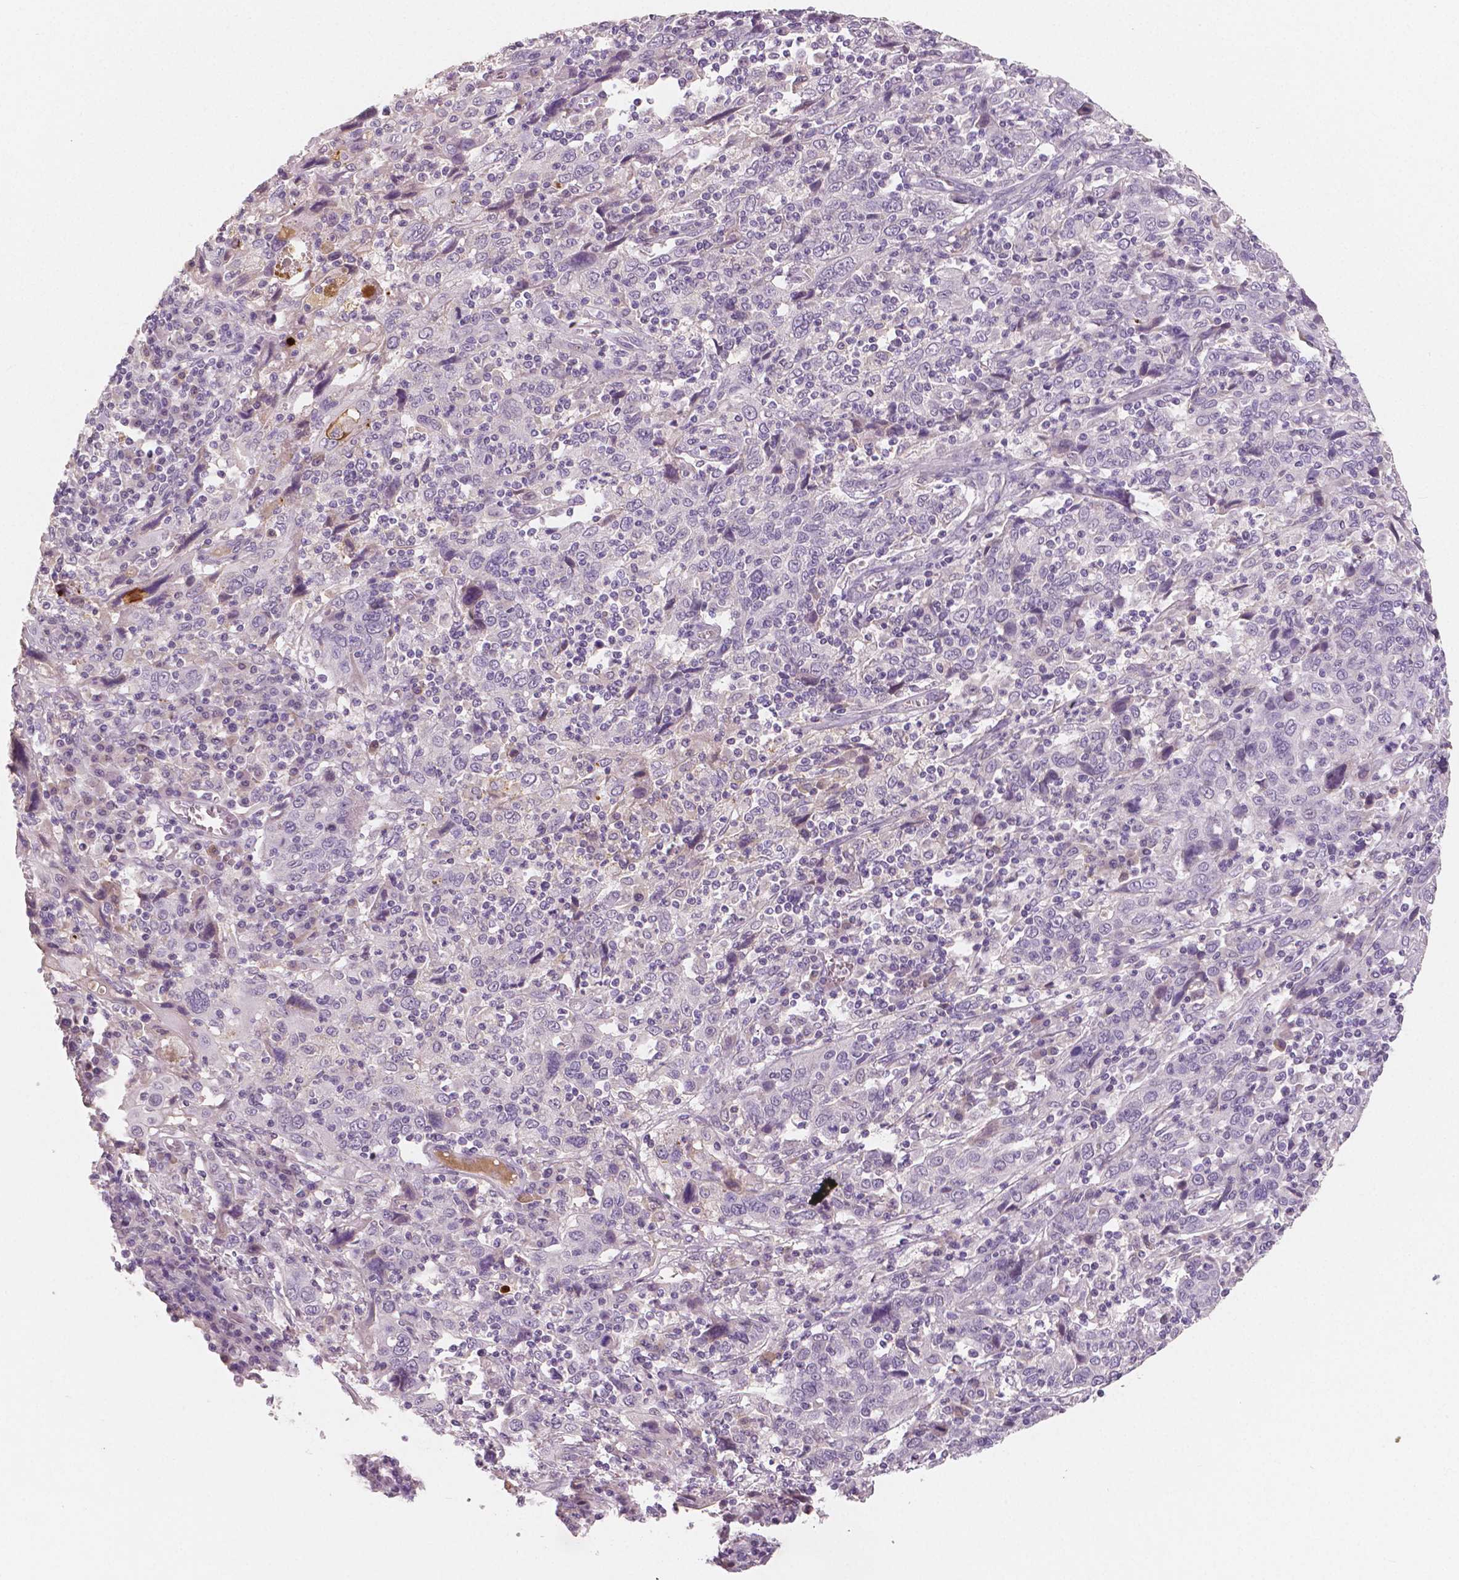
{"staining": {"intensity": "negative", "quantity": "none", "location": "none"}, "tissue": "cervical cancer", "cell_type": "Tumor cells", "image_type": "cancer", "snomed": [{"axis": "morphology", "description": "Squamous cell carcinoma, NOS"}, {"axis": "topography", "description": "Cervix"}], "caption": "DAB (3,3'-diaminobenzidine) immunohistochemical staining of cervical cancer (squamous cell carcinoma) shows no significant positivity in tumor cells.", "gene": "APOA4", "patient": {"sex": "female", "age": 46}}